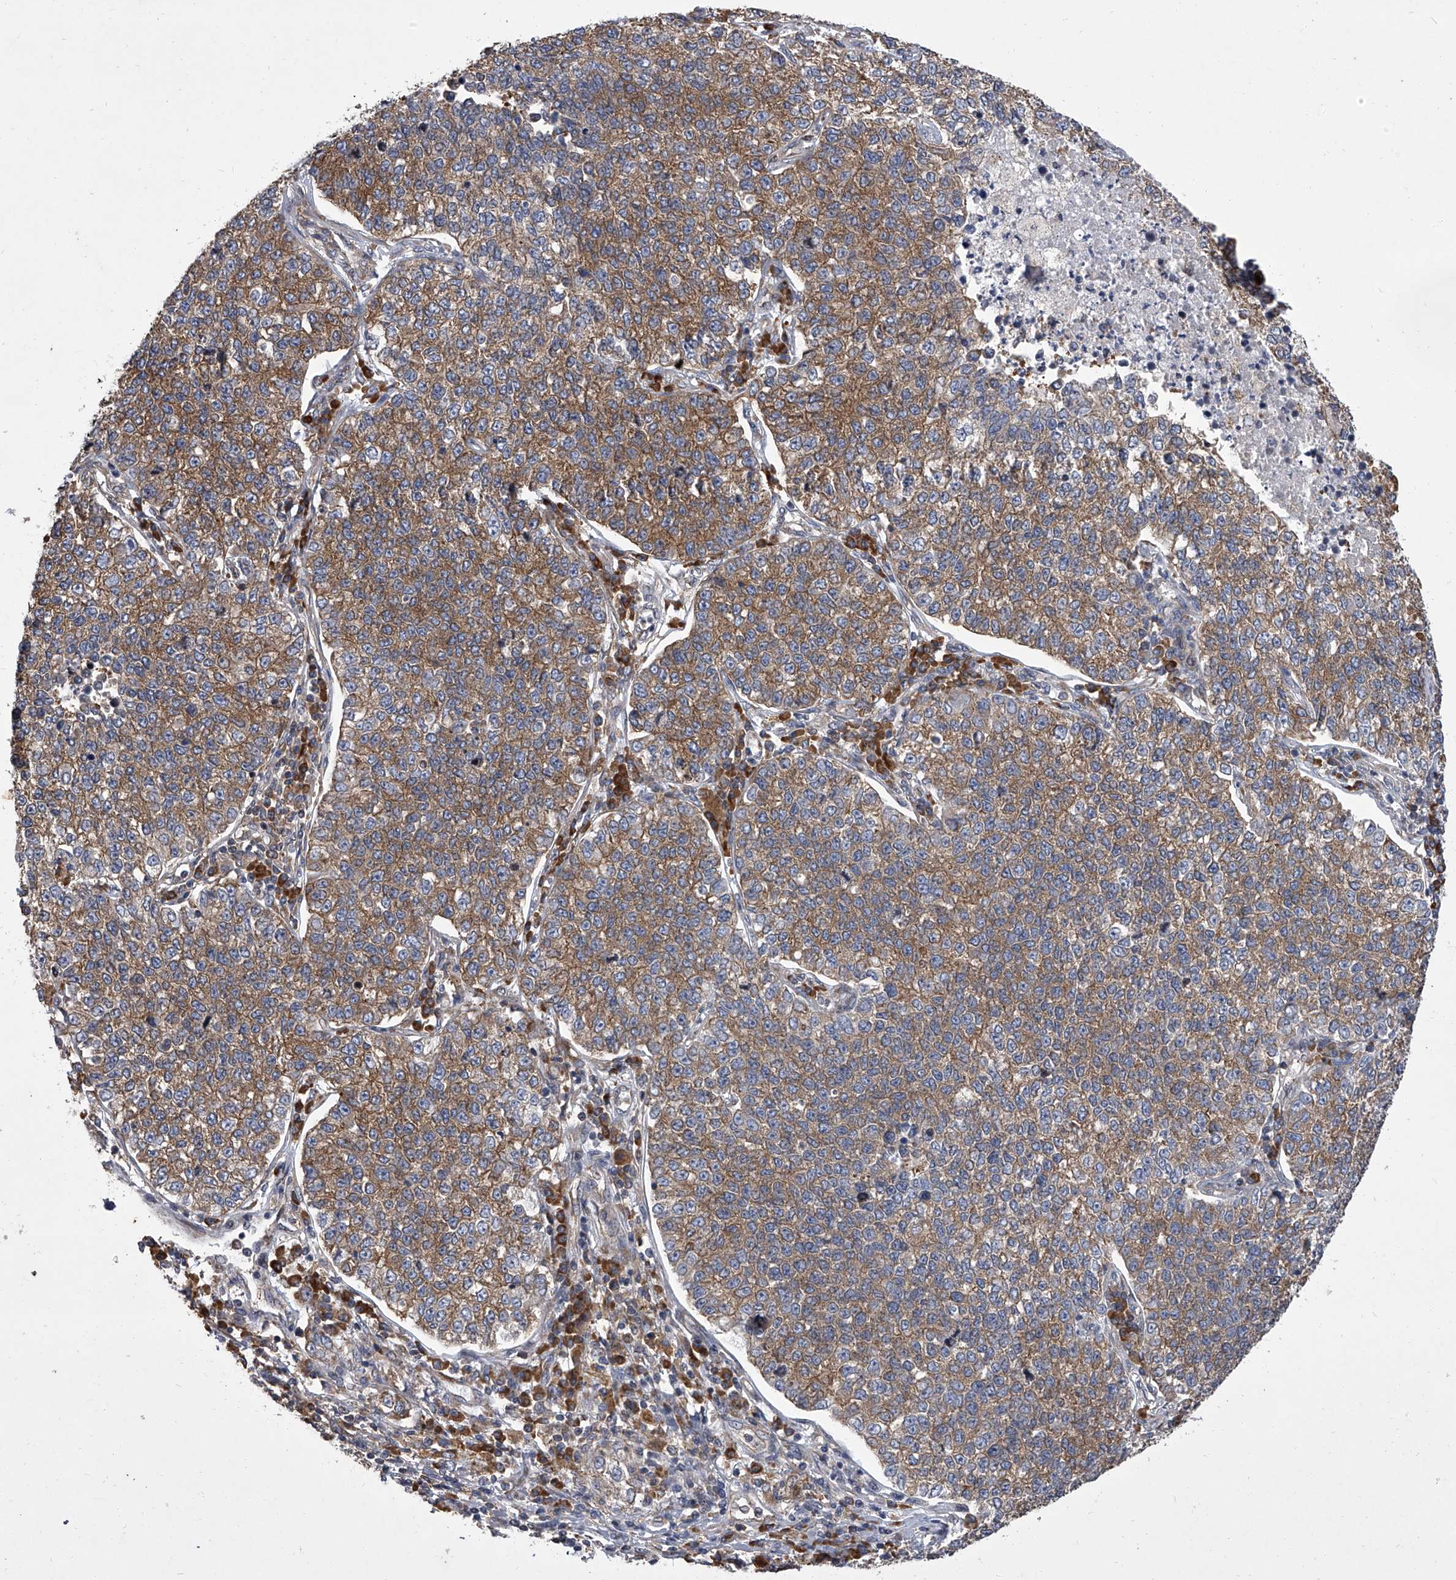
{"staining": {"intensity": "moderate", "quantity": ">75%", "location": "cytoplasmic/membranous"}, "tissue": "lung cancer", "cell_type": "Tumor cells", "image_type": "cancer", "snomed": [{"axis": "morphology", "description": "Adenocarcinoma, NOS"}, {"axis": "topography", "description": "Lung"}], "caption": "Immunohistochemistry (DAB) staining of human lung cancer (adenocarcinoma) shows moderate cytoplasmic/membranous protein expression in approximately >75% of tumor cells.", "gene": "EIF2S2", "patient": {"sex": "male", "age": 49}}